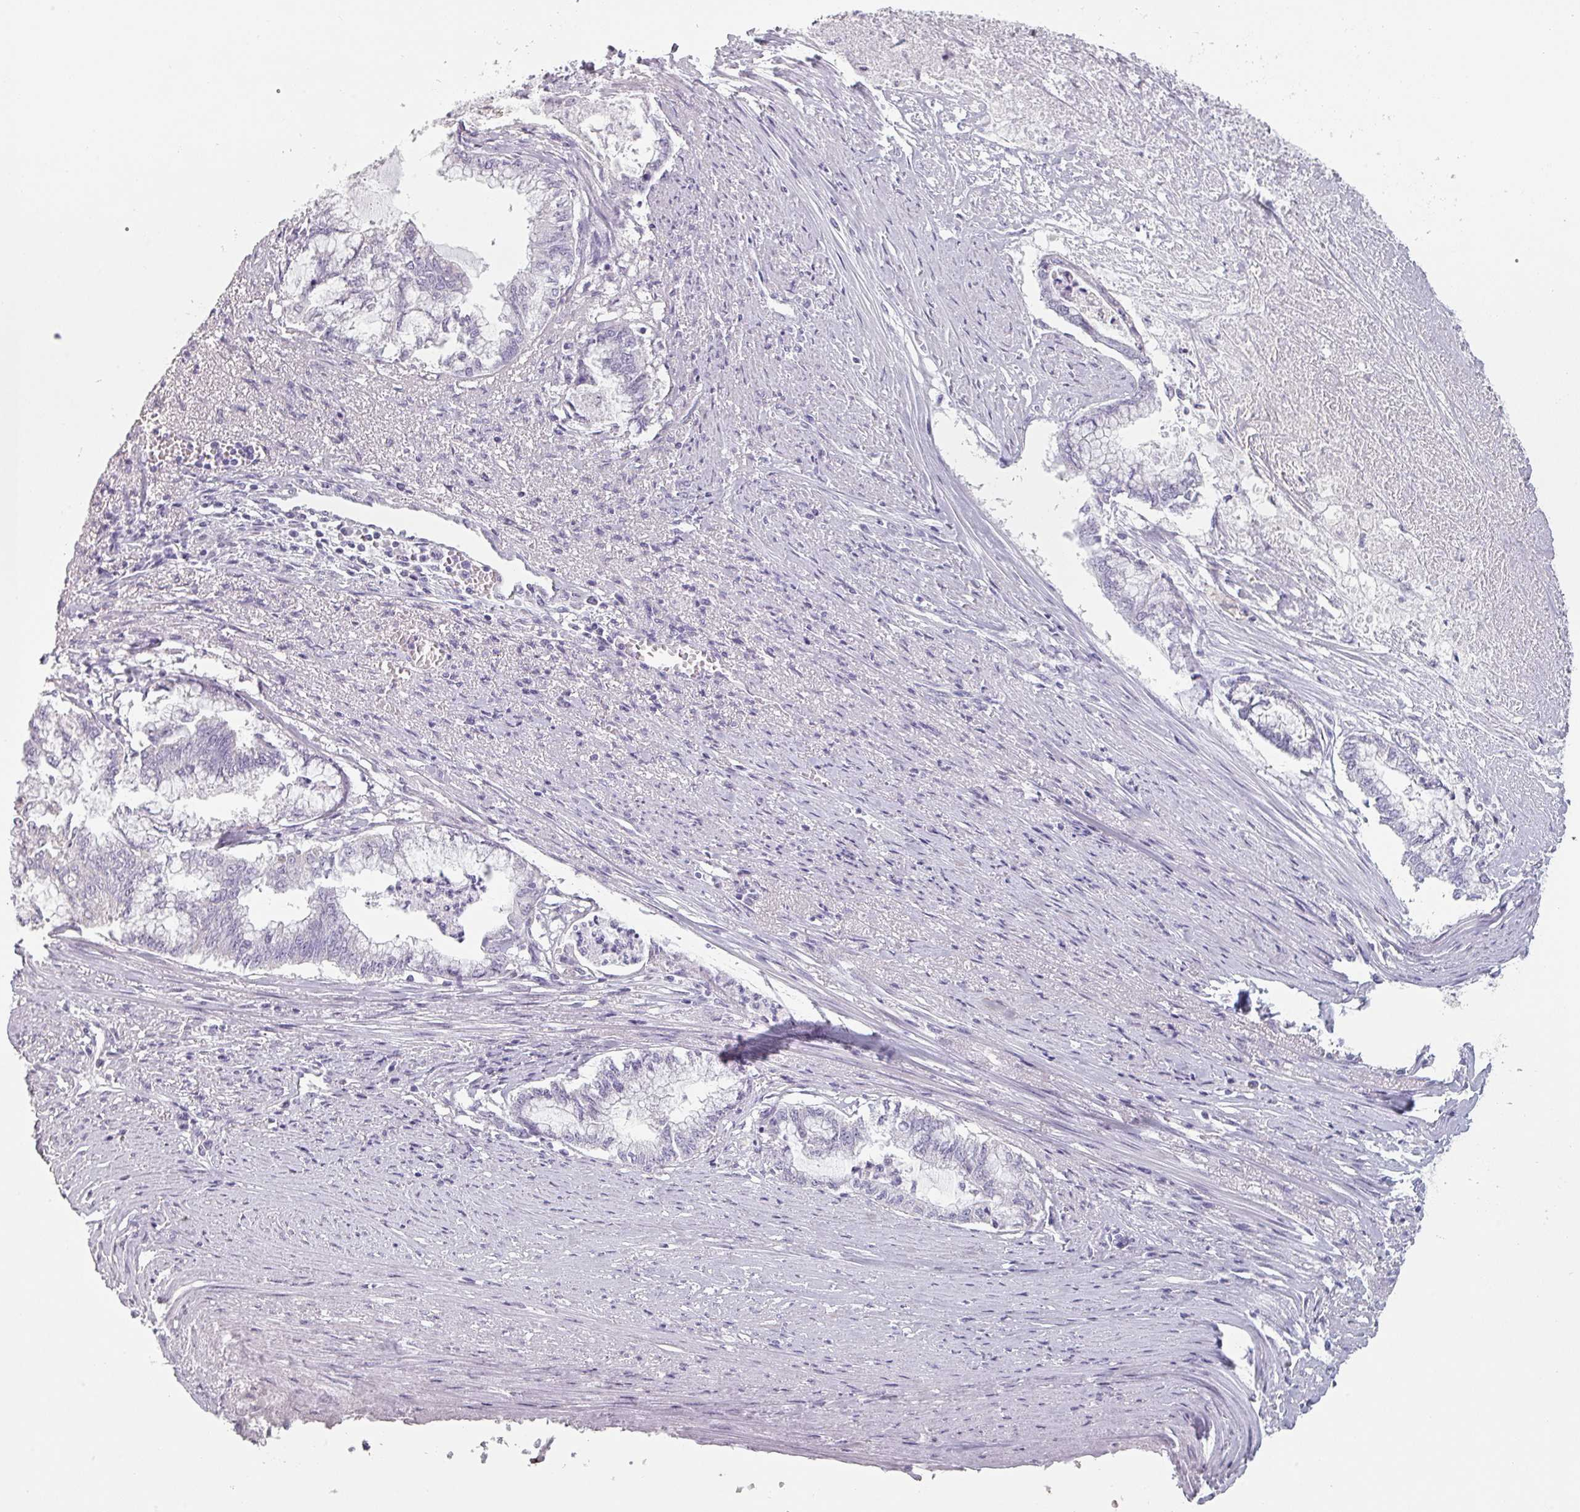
{"staining": {"intensity": "negative", "quantity": "none", "location": "none"}, "tissue": "endometrial cancer", "cell_type": "Tumor cells", "image_type": "cancer", "snomed": [{"axis": "morphology", "description": "Adenocarcinoma, NOS"}, {"axis": "topography", "description": "Endometrium"}], "caption": "Tumor cells show no significant positivity in adenocarcinoma (endometrial). The staining was performed using DAB (3,3'-diaminobenzidine) to visualize the protein expression in brown, while the nuclei were stained in blue with hematoxylin (Magnification: 20x).", "gene": "SFTPA1", "patient": {"sex": "female", "age": 79}}